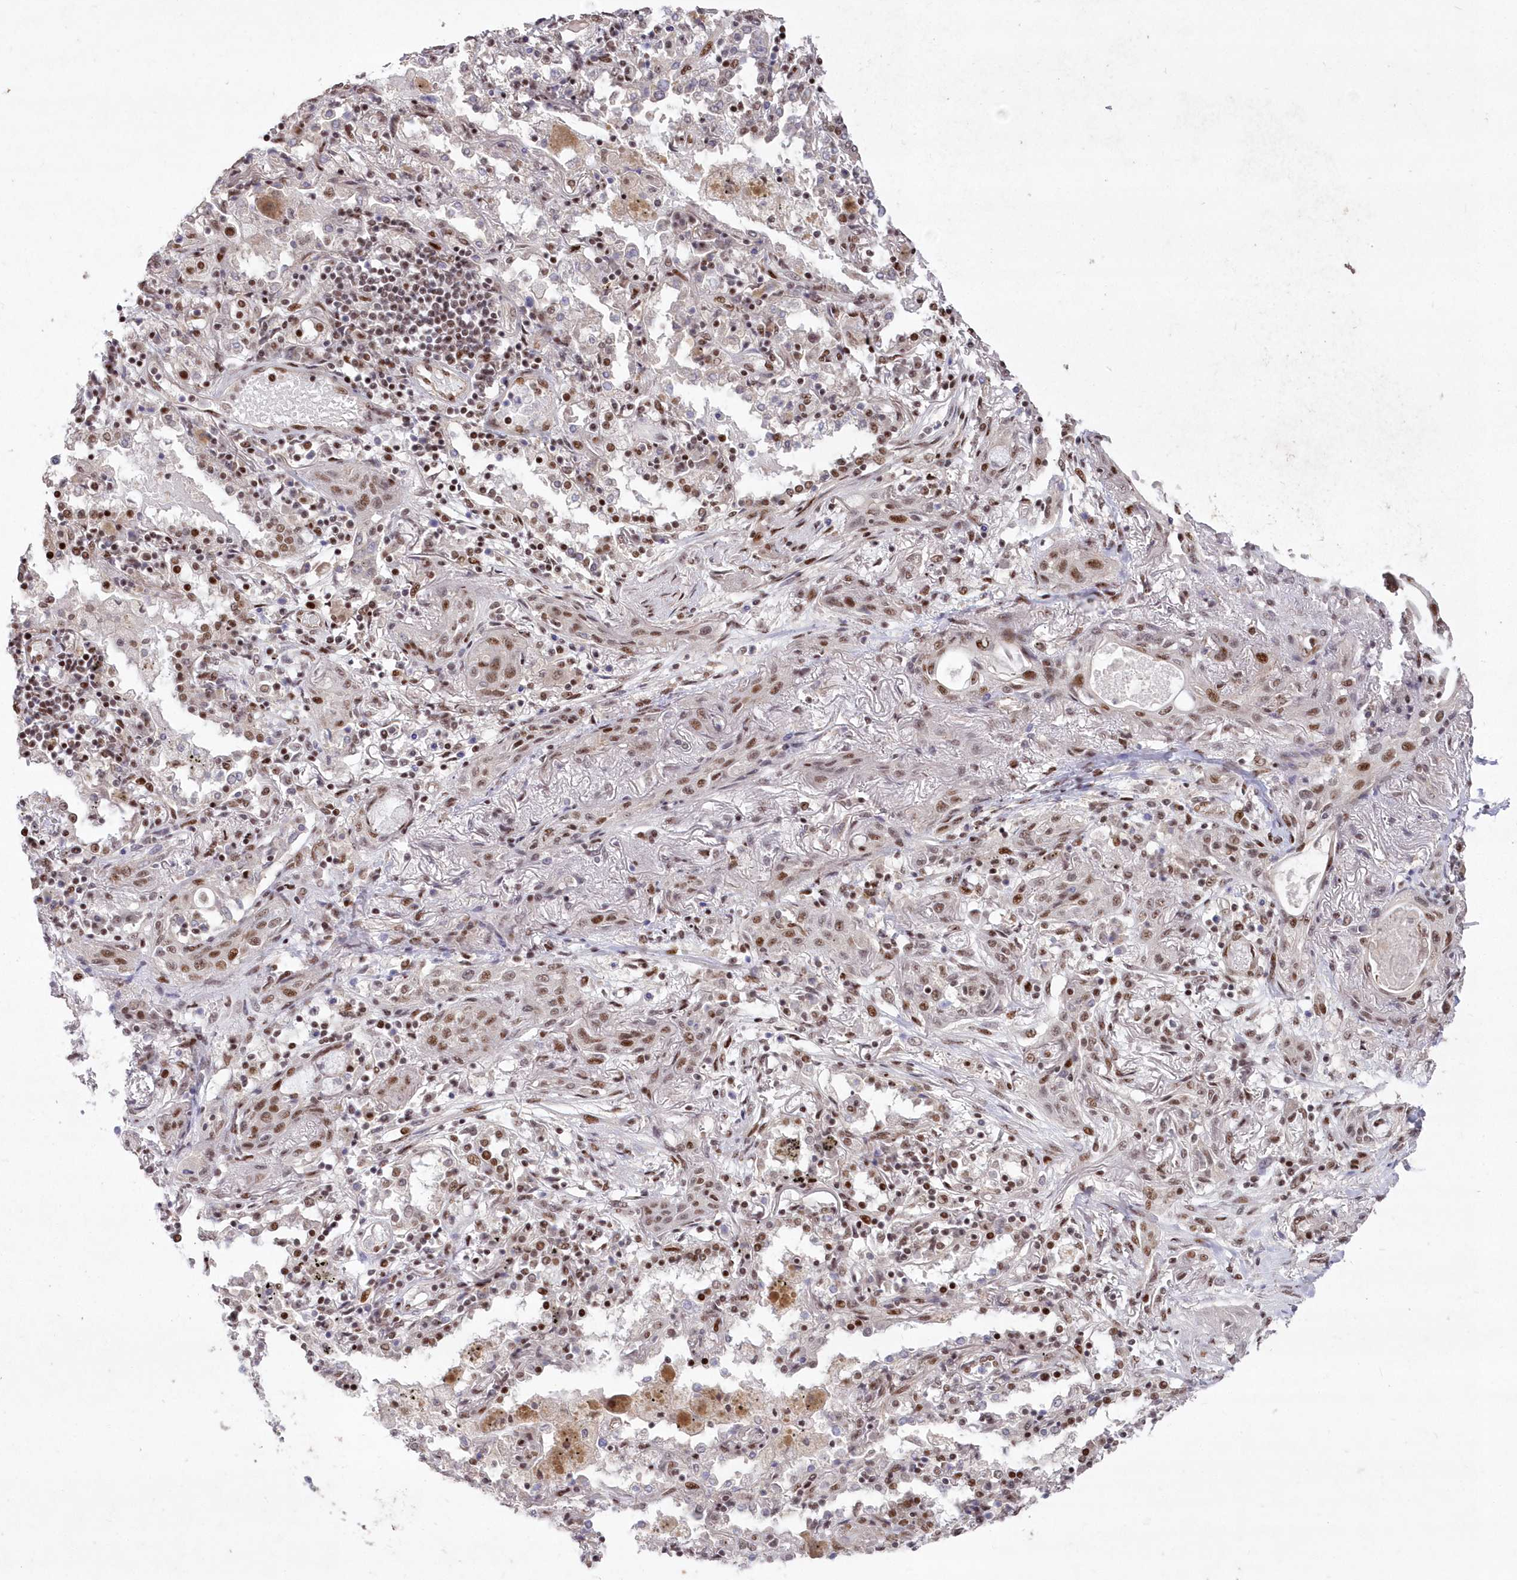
{"staining": {"intensity": "moderate", "quantity": ">75%", "location": "nuclear"}, "tissue": "lung cancer", "cell_type": "Tumor cells", "image_type": "cancer", "snomed": [{"axis": "morphology", "description": "Squamous cell carcinoma, NOS"}, {"axis": "topography", "description": "Lung"}], "caption": "High-power microscopy captured an immunohistochemistry (IHC) micrograph of lung cancer, revealing moderate nuclear positivity in about >75% of tumor cells.", "gene": "WBP1L", "patient": {"sex": "female", "age": 47}}